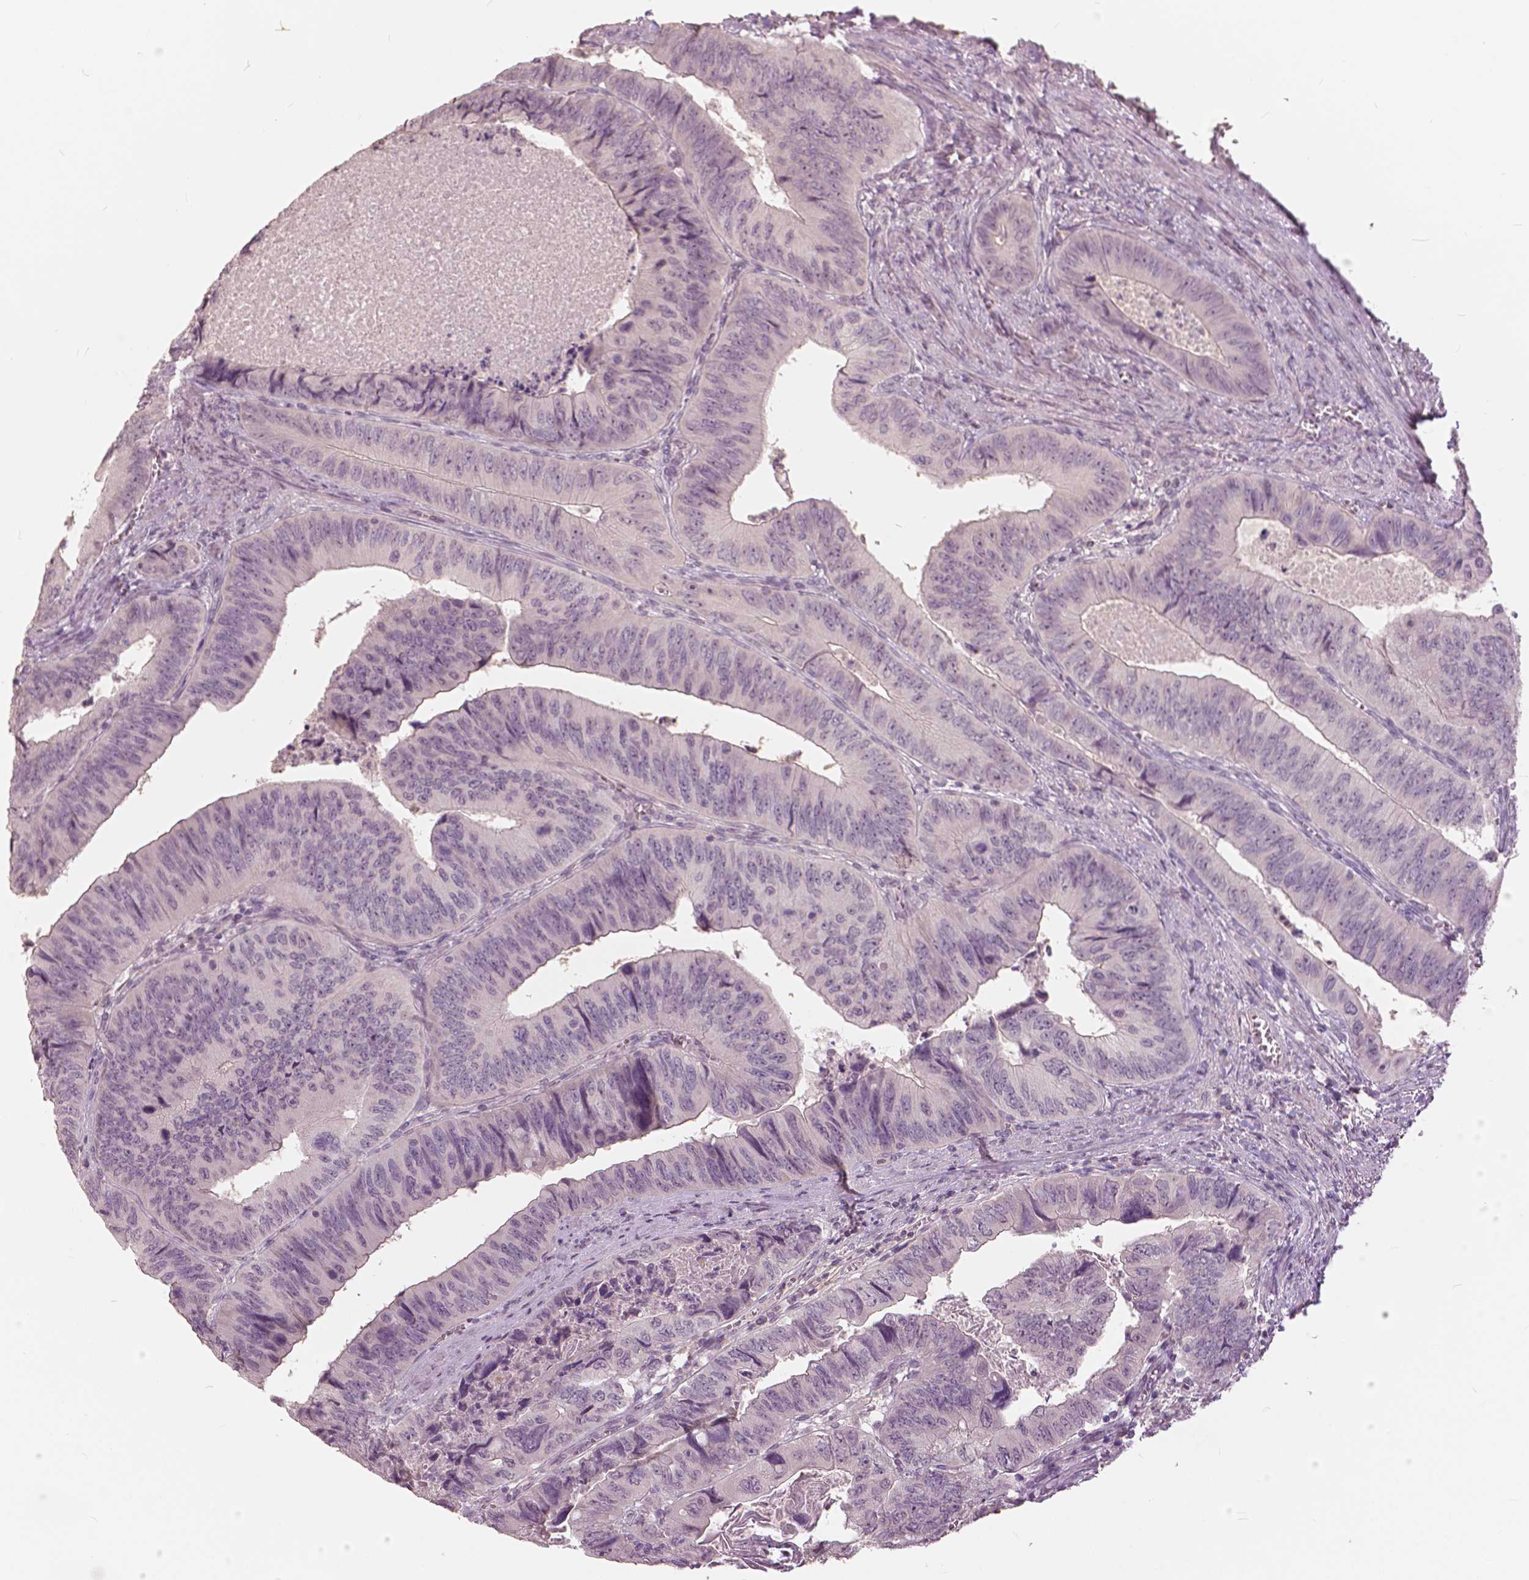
{"staining": {"intensity": "negative", "quantity": "none", "location": "none"}, "tissue": "colorectal cancer", "cell_type": "Tumor cells", "image_type": "cancer", "snomed": [{"axis": "morphology", "description": "Adenocarcinoma, NOS"}, {"axis": "topography", "description": "Colon"}], "caption": "IHC image of human colorectal adenocarcinoma stained for a protein (brown), which shows no positivity in tumor cells.", "gene": "NANOG", "patient": {"sex": "female", "age": 84}}